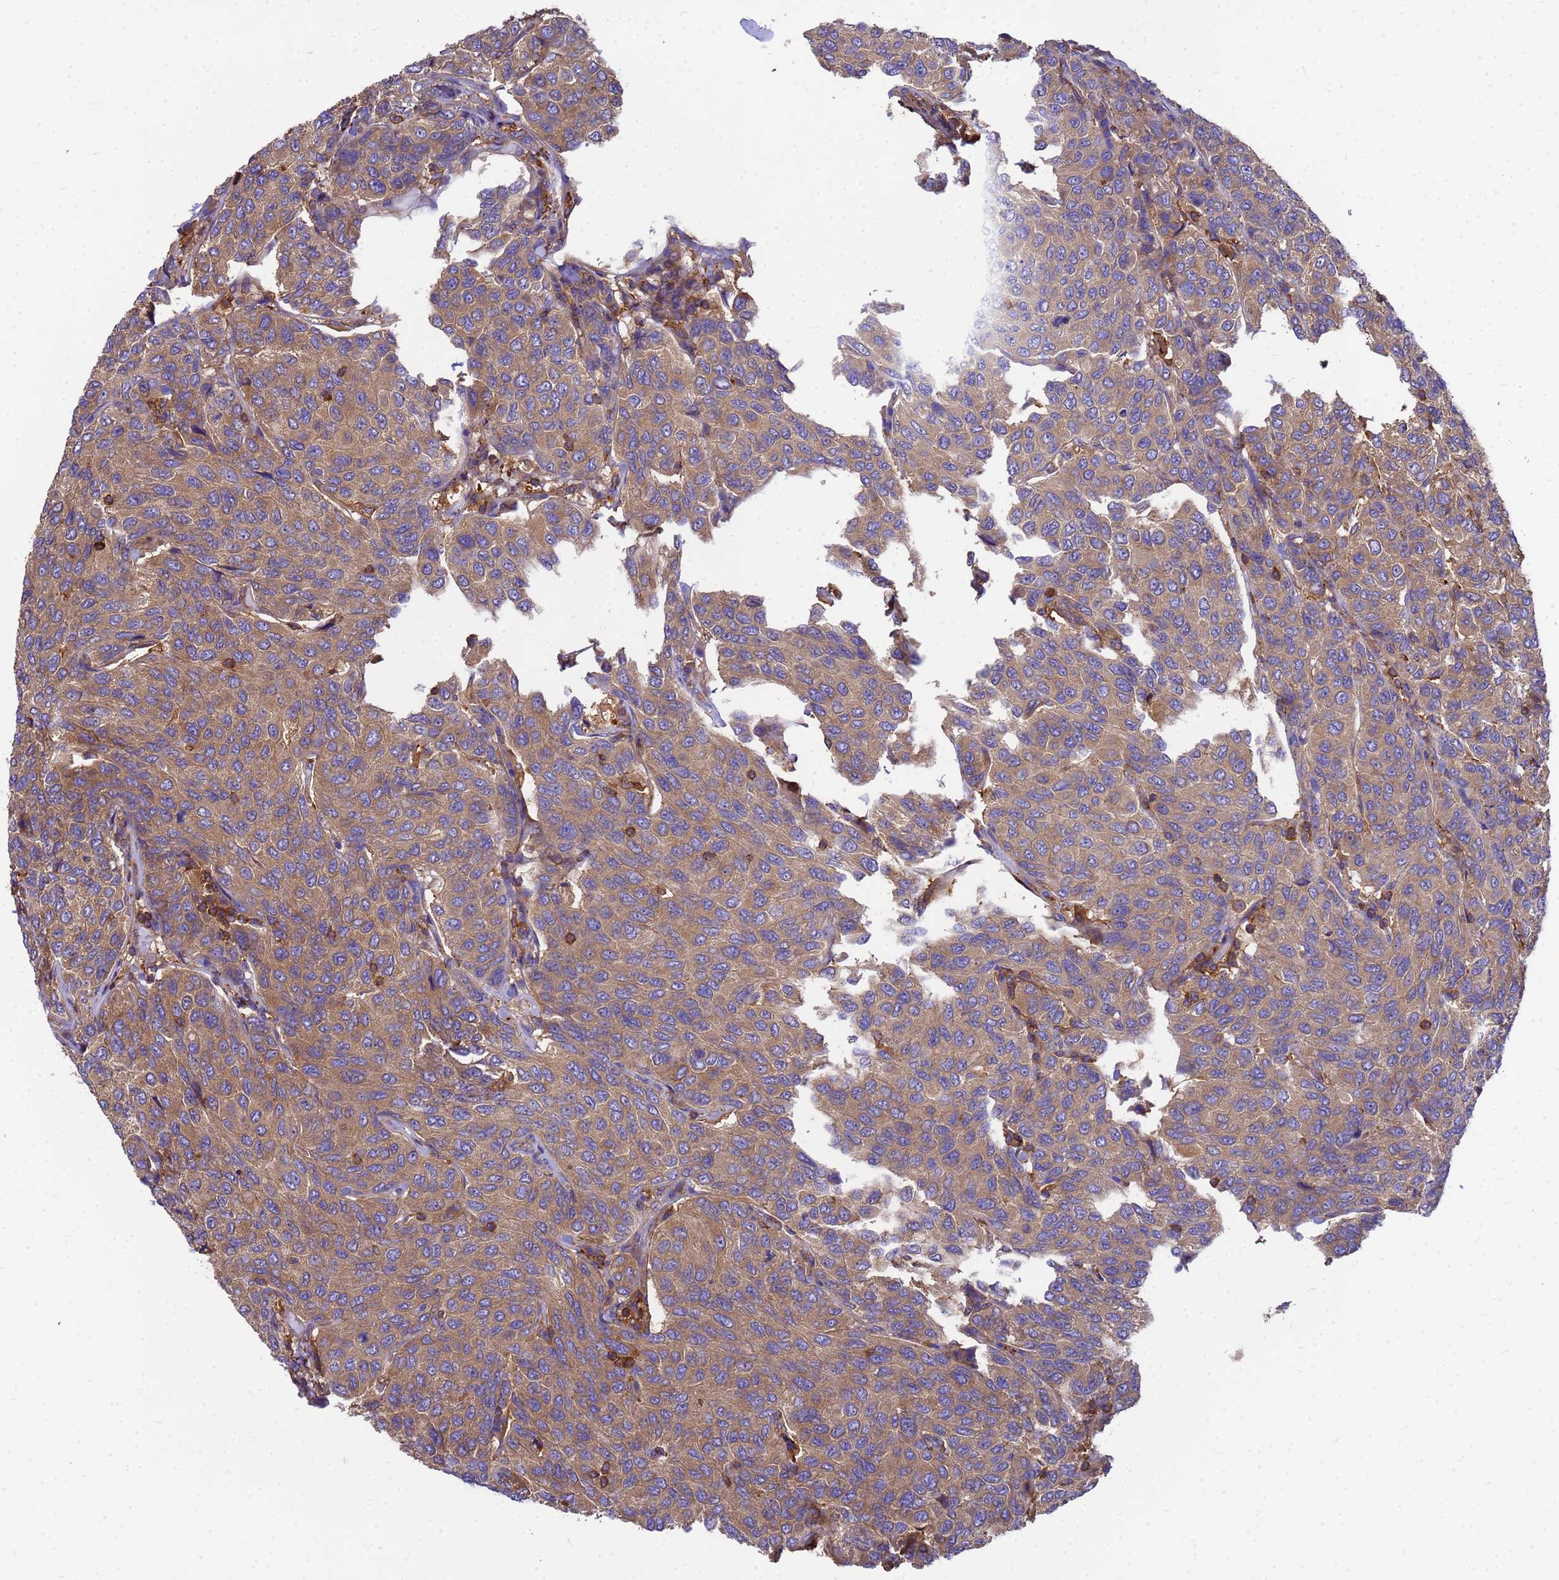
{"staining": {"intensity": "moderate", "quantity": "25%-75%", "location": "cytoplasmic/membranous"}, "tissue": "breast cancer", "cell_type": "Tumor cells", "image_type": "cancer", "snomed": [{"axis": "morphology", "description": "Duct carcinoma"}, {"axis": "topography", "description": "Breast"}], "caption": "Brown immunohistochemical staining in human breast intraductal carcinoma reveals moderate cytoplasmic/membranous staining in about 25%-75% of tumor cells.", "gene": "ZNF235", "patient": {"sex": "female", "age": 55}}